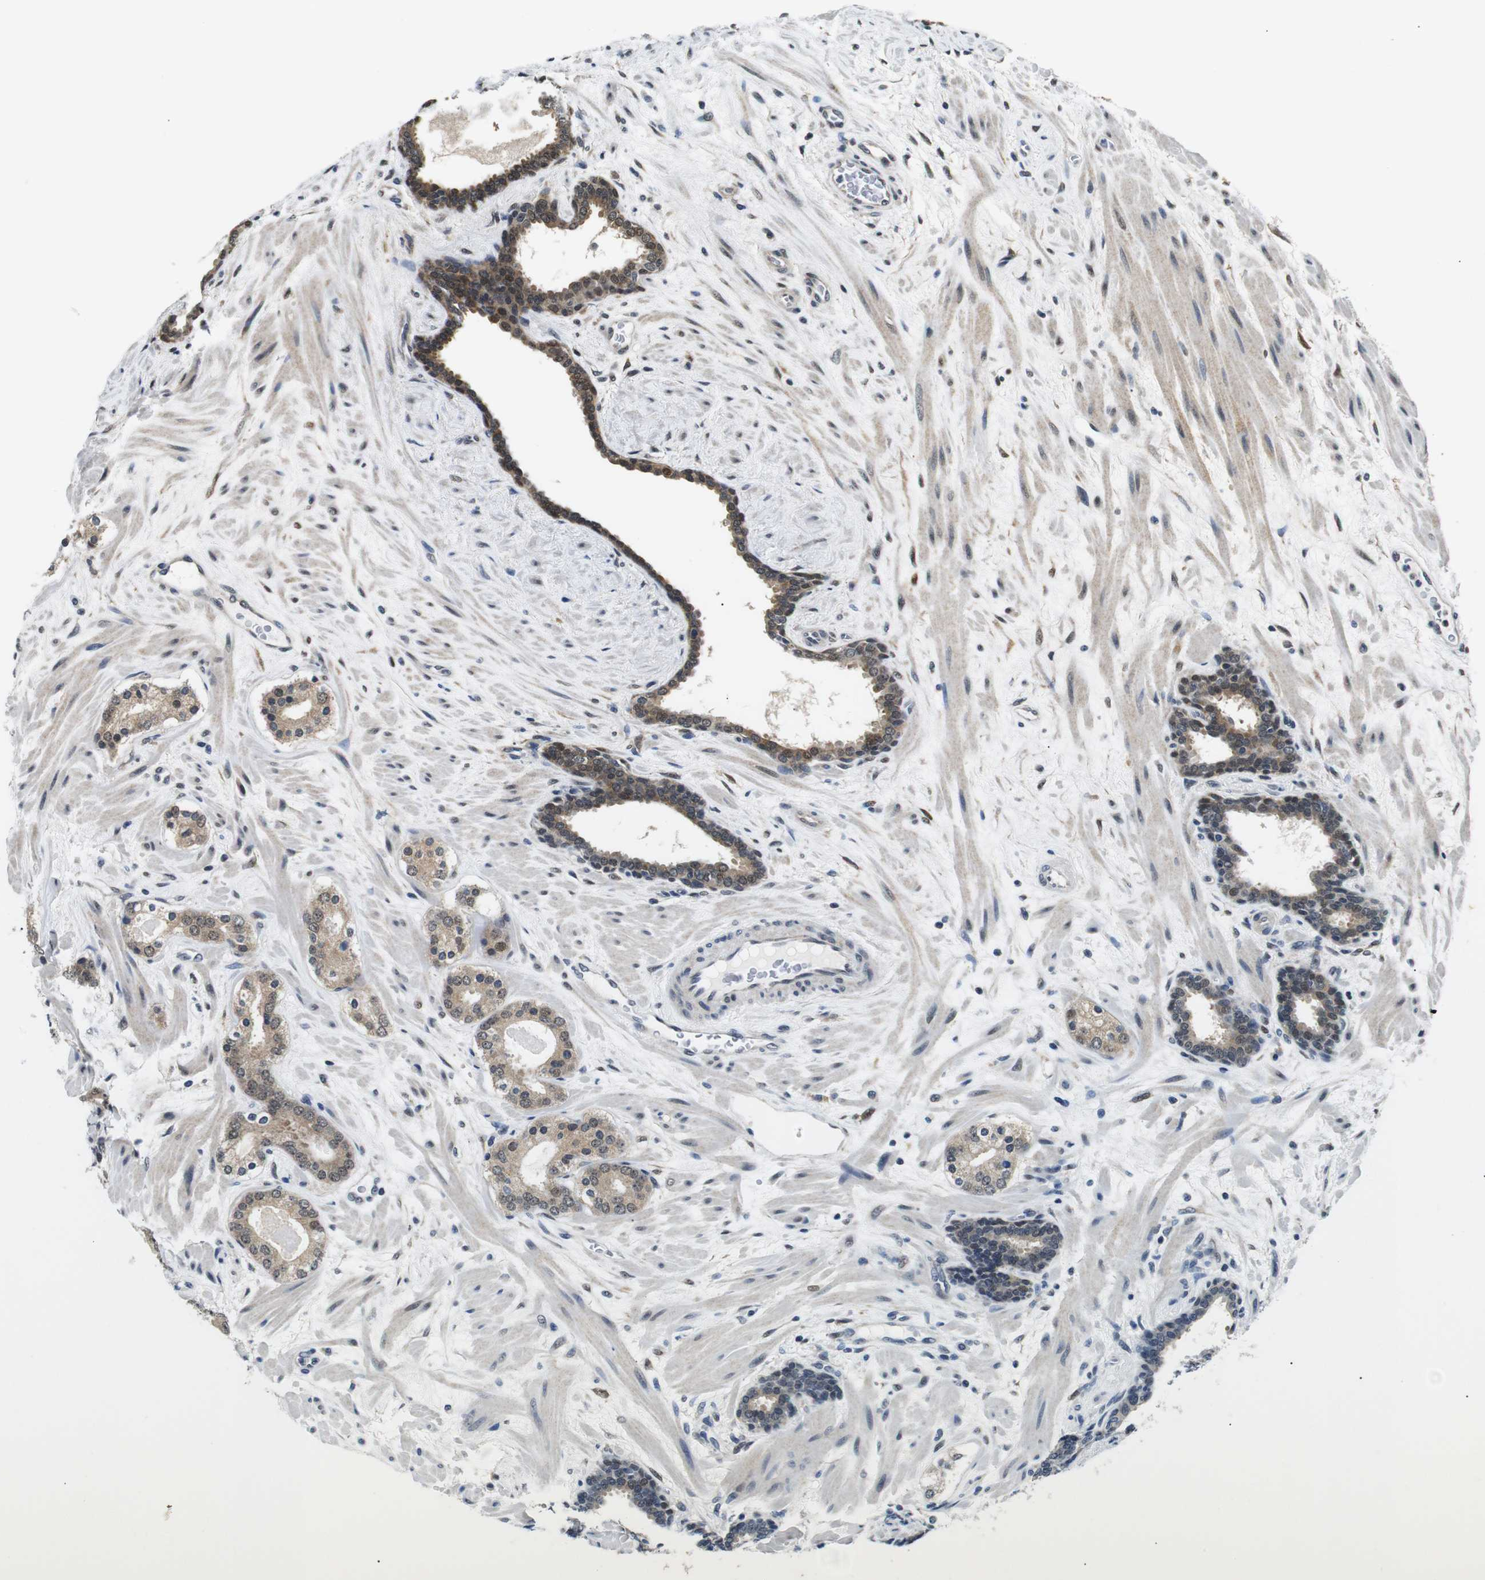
{"staining": {"intensity": "moderate", "quantity": ">75%", "location": "cytoplasmic/membranous,nuclear"}, "tissue": "prostate cancer", "cell_type": "Tumor cells", "image_type": "cancer", "snomed": [{"axis": "morphology", "description": "Adenocarcinoma, Low grade"}, {"axis": "topography", "description": "Prostate"}], "caption": "Protein expression analysis of human prostate cancer reveals moderate cytoplasmic/membranous and nuclear expression in approximately >75% of tumor cells.", "gene": "SKP1", "patient": {"sex": "male", "age": 63}}